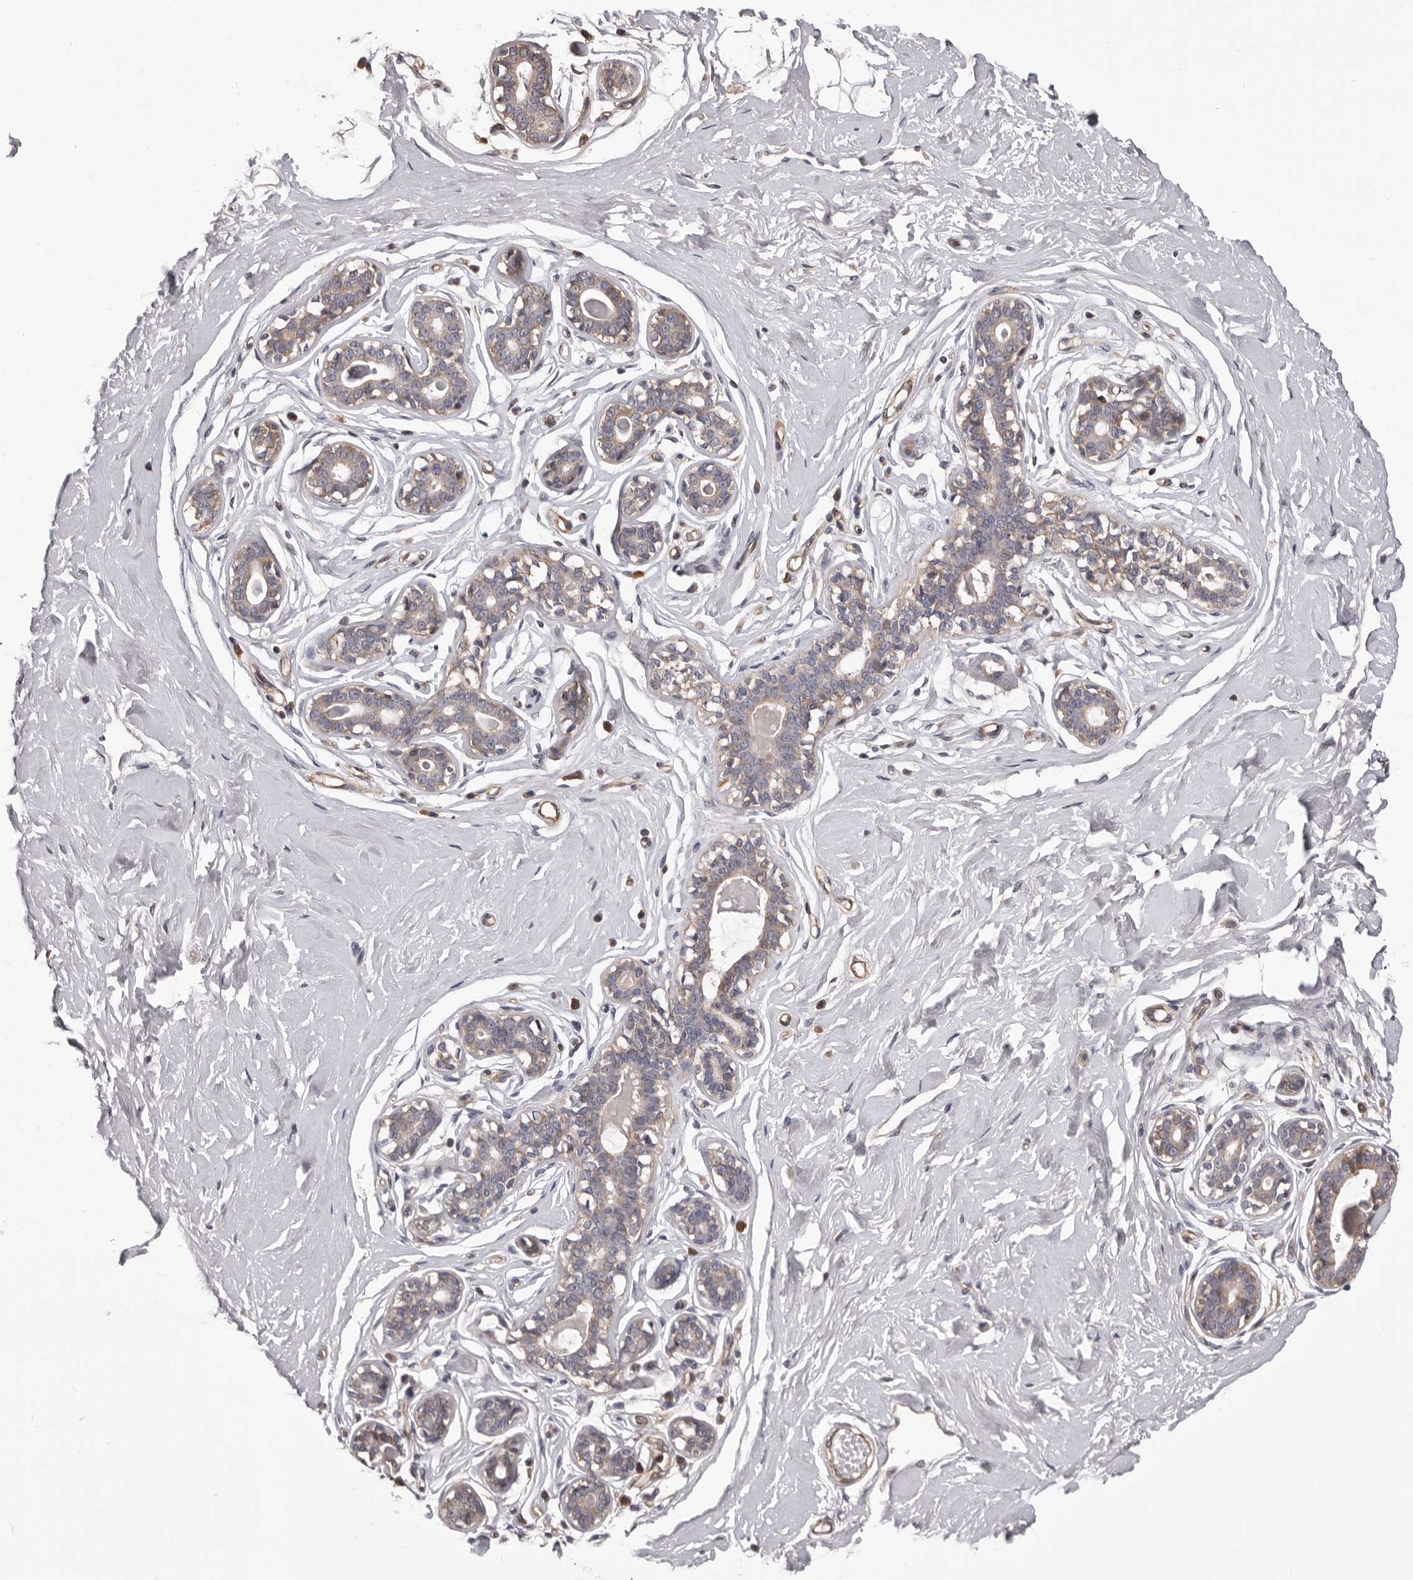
{"staining": {"intensity": "negative", "quantity": "none", "location": "none"}, "tissue": "breast", "cell_type": "Adipocytes", "image_type": "normal", "snomed": [{"axis": "morphology", "description": "Normal tissue, NOS"}, {"axis": "morphology", "description": "Adenoma, NOS"}, {"axis": "topography", "description": "Breast"}], "caption": "This micrograph is of unremarkable breast stained with immunohistochemistry to label a protein in brown with the nuclei are counter-stained blue. There is no staining in adipocytes. Brightfield microscopy of immunohistochemistry stained with DAB (brown) and hematoxylin (blue), captured at high magnification.", "gene": "ADAMTS2", "patient": {"sex": "female", "age": 23}}